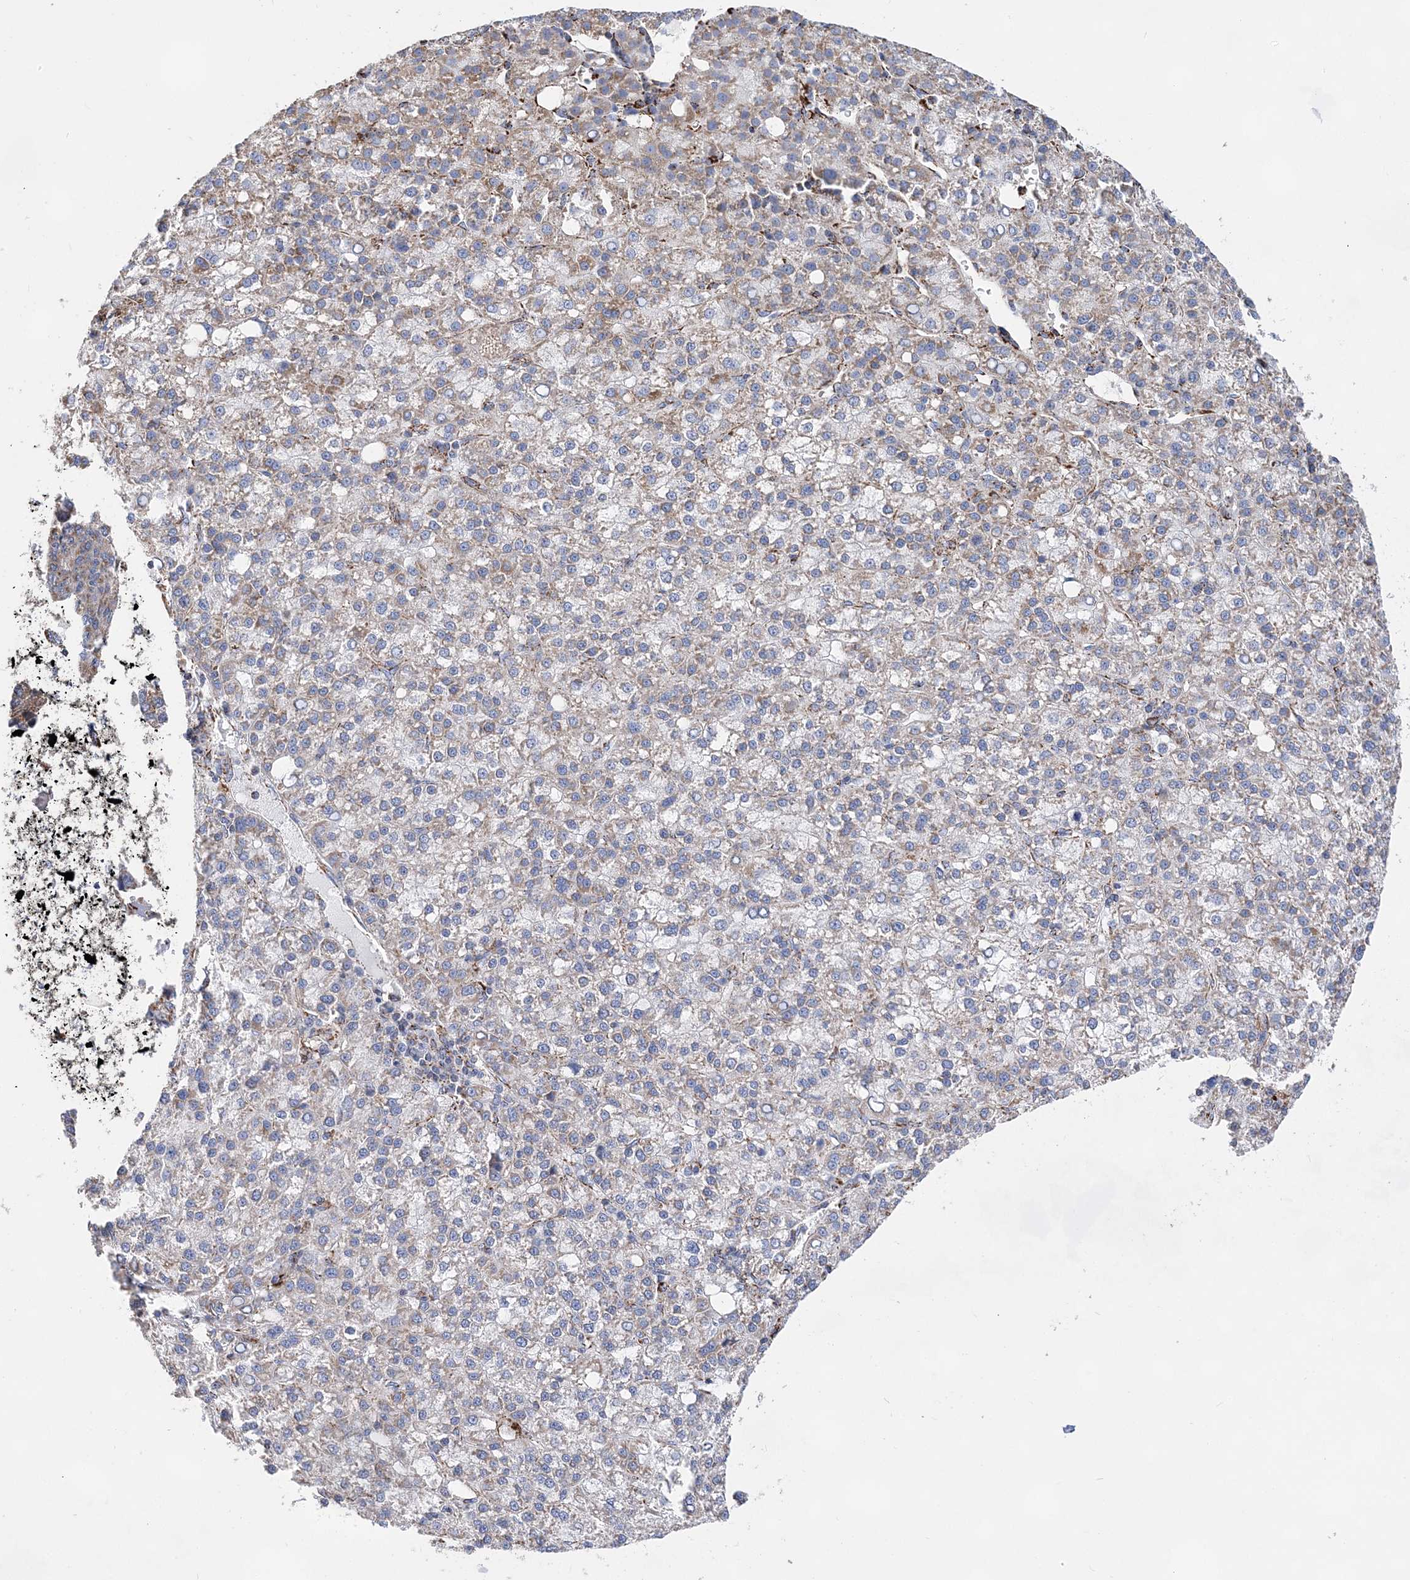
{"staining": {"intensity": "weak", "quantity": "<25%", "location": "cytoplasmic/membranous"}, "tissue": "liver cancer", "cell_type": "Tumor cells", "image_type": "cancer", "snomed": [{"axis": "morphology", "description": "Carcinoma, Hepatocellular, NOS"}, {"axis": "topography", "description": "Liver"}], "caption": "Tumor cells are negative for protein expression in human liver cancer (hepatocellular carcinoma).", "gene": "ACOT9", "patient": {"sex": "female", "age": 58}}